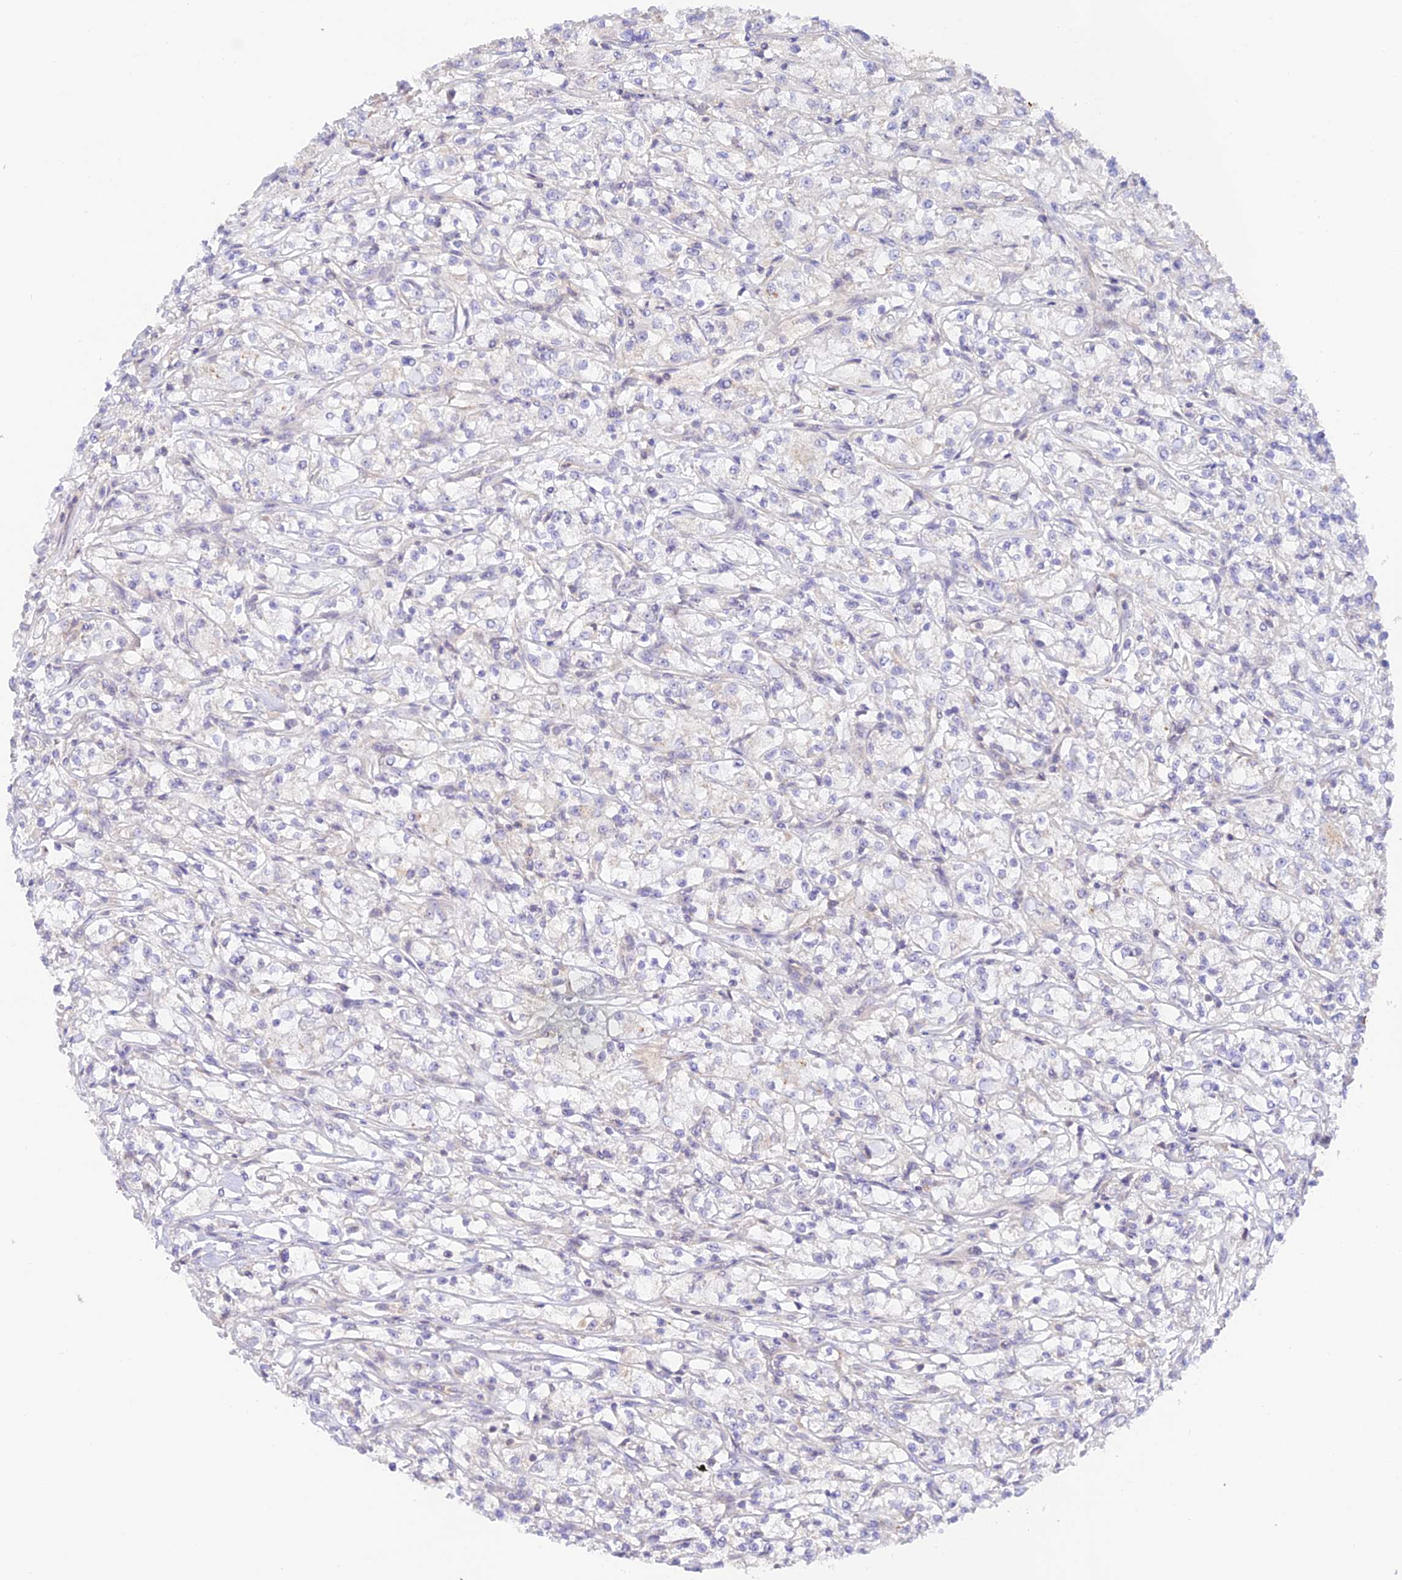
{"staining": {"intensity": "negative", "quantity": "none", "location": "none"}, "tissue": "renal cancer", "cell_type": "Tumor cells", "image_type": "cancer", "snomed": [{"axis": "morphology", "description": "Adenocarcinoma, NOS"}, {"axis": "topography", "description": "Kidney"}], "caption": "There is no significant positivity in tumor cells of renal cancer.", "gene": "CAMSAP3", "patient": {"sex": "female", "age": 59}}